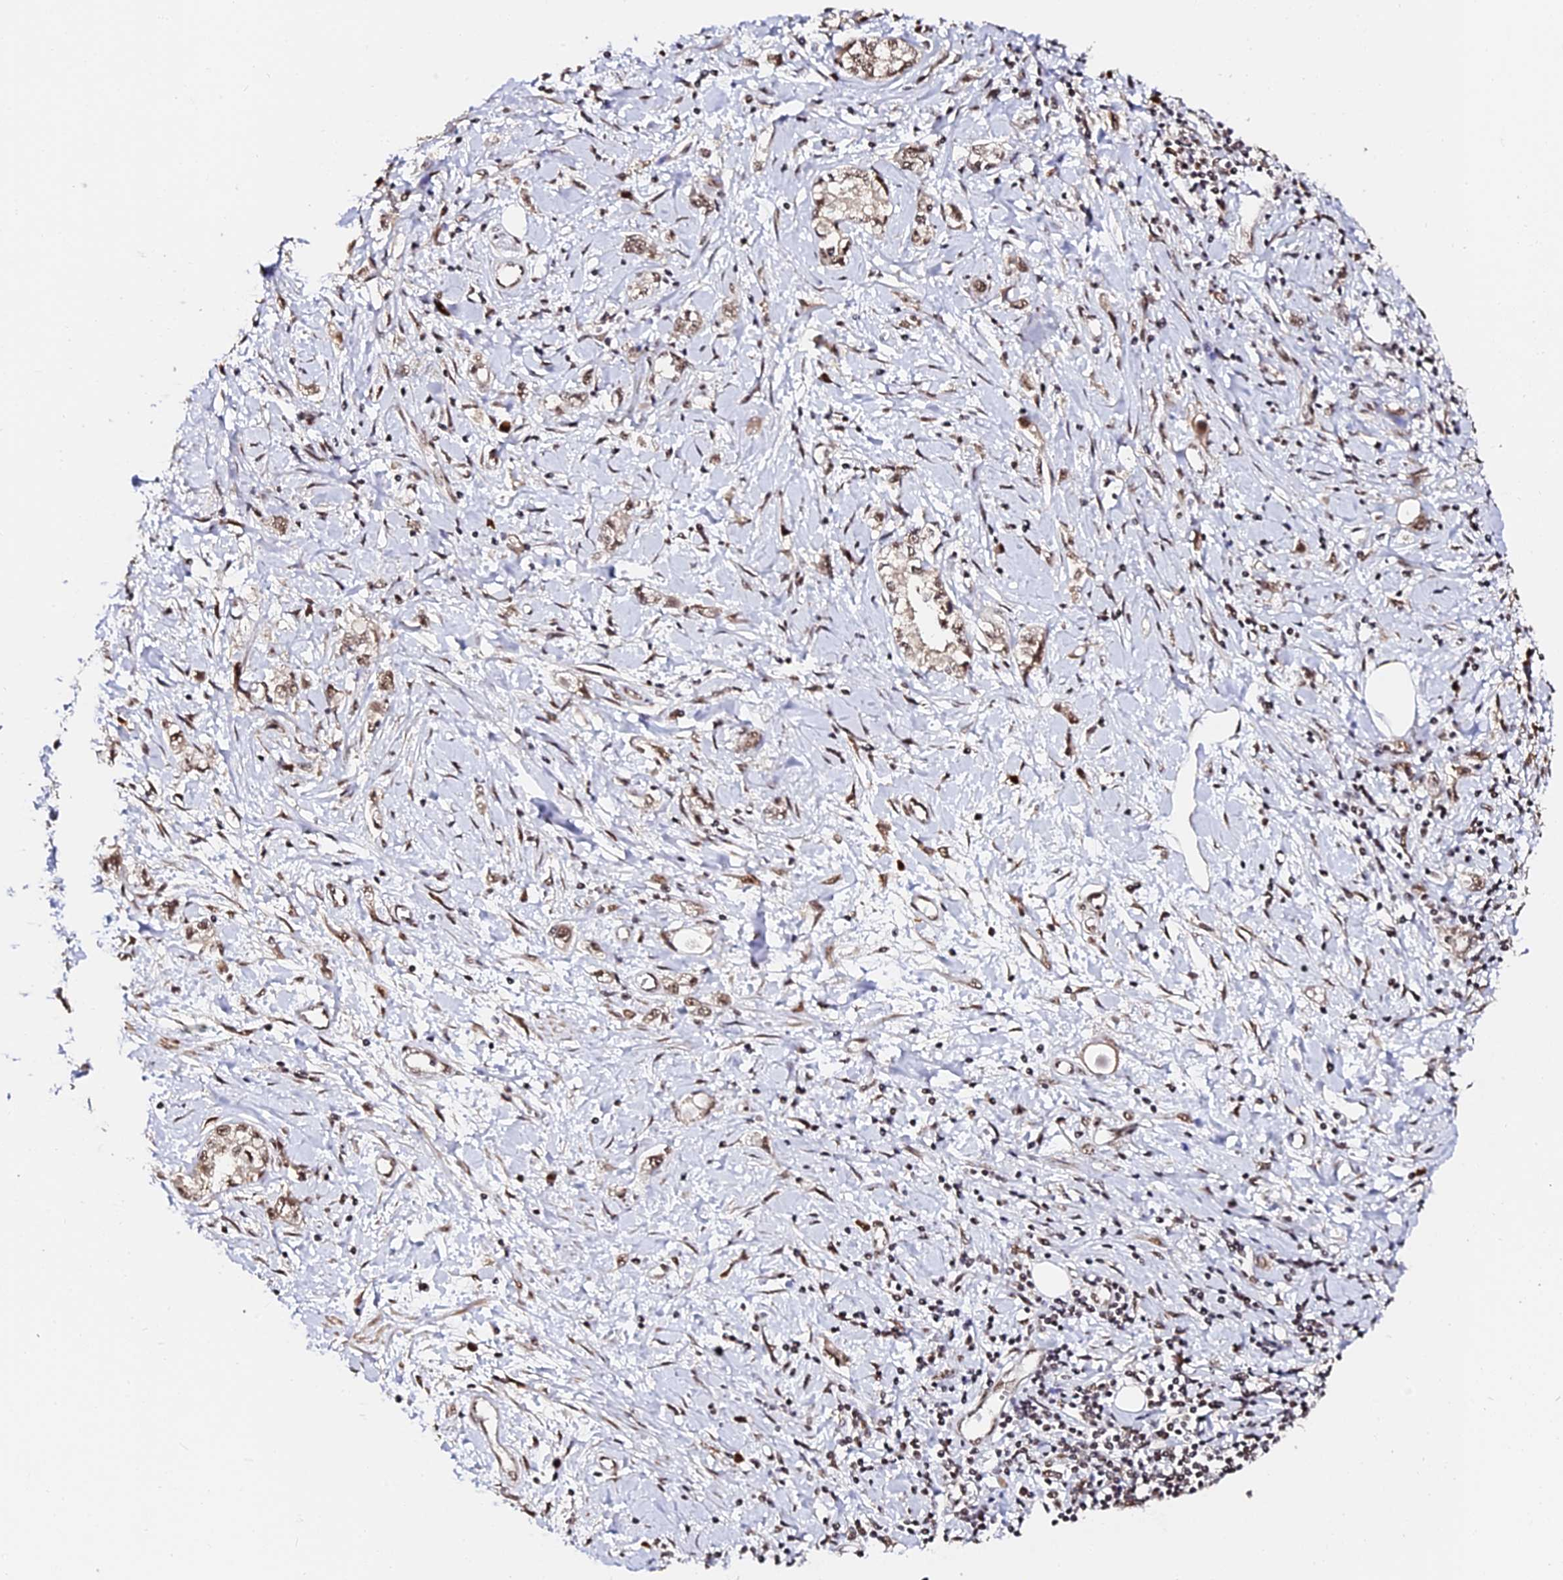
{"staining": {"intensity": "moderate", "quantity": ">75%", "location": "nuclear"}, "tissue": "stomach cancer", "cell_type": "Tumor cells", "image_type": "cancer", "snomed": [{"axis": "morphology", "description": "Adenocarcinoma, NOS"}, {"axis": "topography", "description": "Stomach"}], "caption": "This is a histology image of immunohistochemistry (IHC) staining of stomach cancer (adenocarcinoma), which shows moderate staining in the nuclear of tumor cells.", "gene": "MCRS1", "patient": {"sex": "female", "age": 76}}